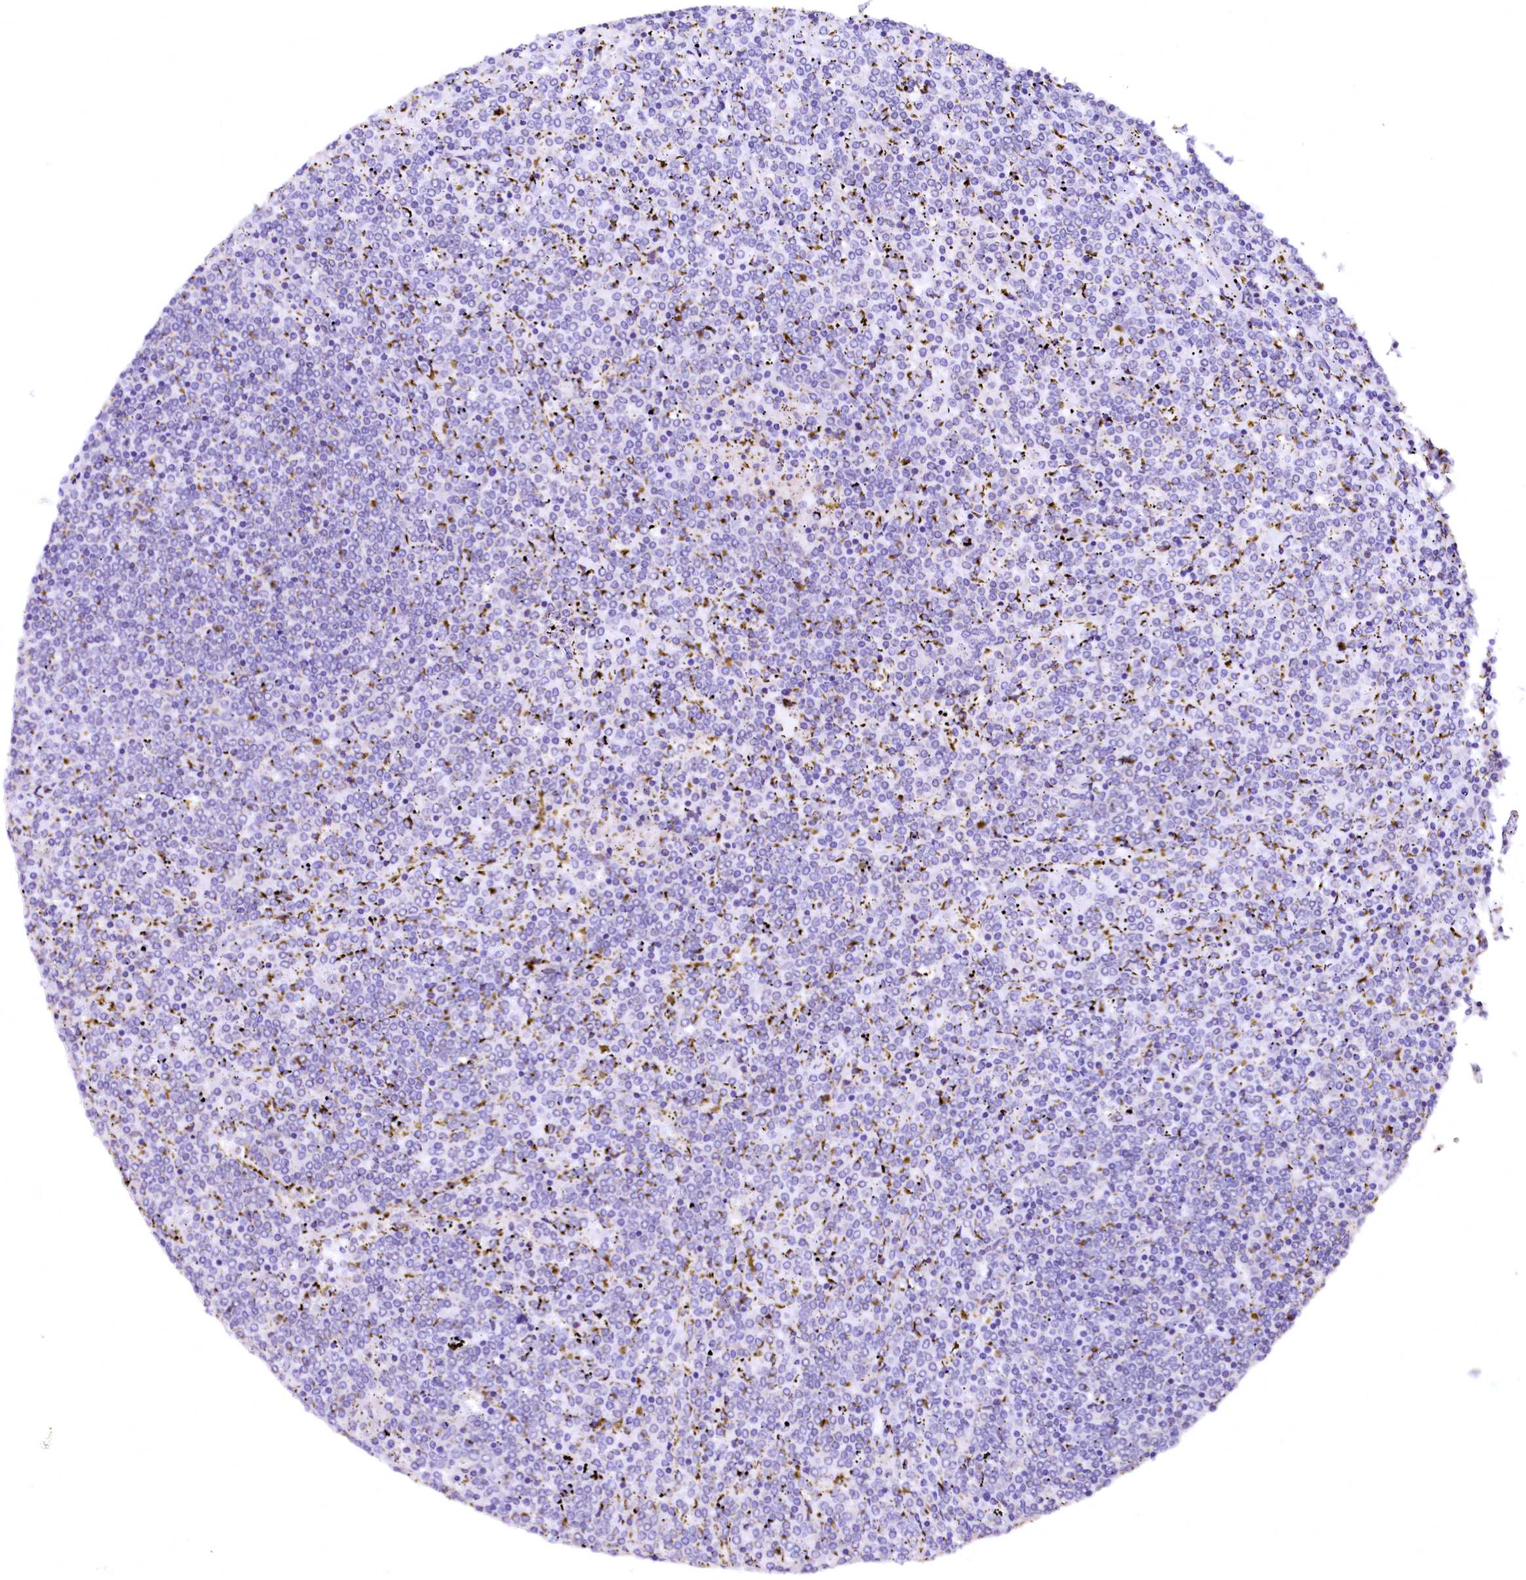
{"staining": {"intensity": "negative", "quantity": "none", "location": "none"}, "tissue": "lymphoma", "cell_type": "Tumor cells", "image_type": "cancer", "snomed": [{"axis": "morphology", "description": "Malignant lymphoma, non-Hodgkin's type, Low grade"}, {"axis": "topography", "description": "Spleen"}], "caption": "The histopathology image displays no staining of tumor cells in malignant lymphoma, non-Hodgkin's type (low-grade).", "gene": "NALF1", "patient": {"sex": "female", "age": 19}}